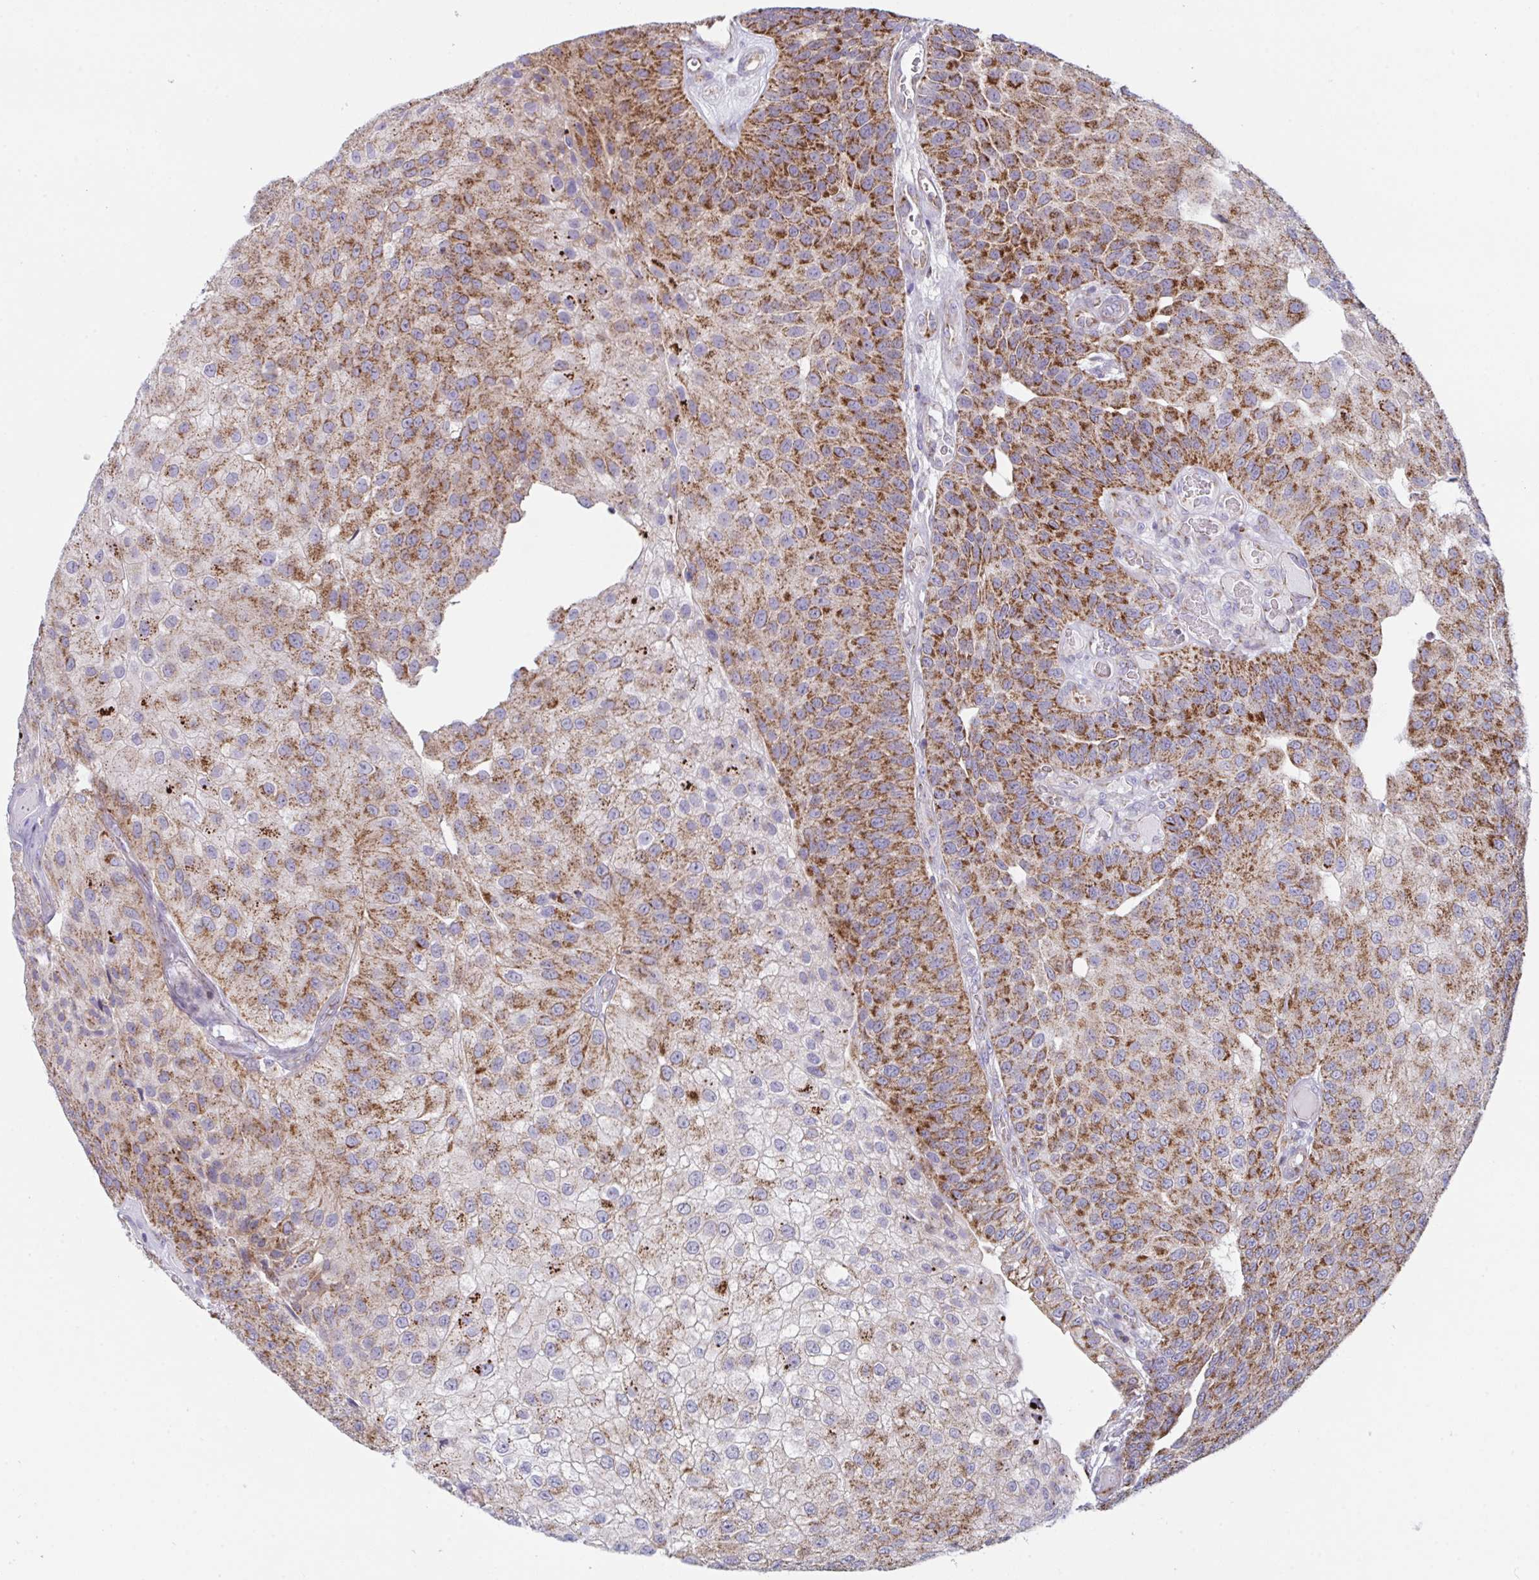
{"staining": {"intensity": "strong", "quantity": "25%-75%", "location": "cytoplasmic/membranous"}, "tissue": "urothelial cancer", "cell_type": "Tumor cells", "image_type": "cancer", "snomed": [{"axis": "morphology", "description": "Urothelial carcinoma, NOS"}, {"axis": "topography", "description": "Urinary bladder"}], "caption": "Immunohistochemistry staining of transitional cell carcinoma, which shows high levels of strong cytoplasmic/membranous positivity in about 25%-75% of tumor cells indicating strong cytoplasmic/membranous protein expression. The staining was performed using DAB (brown) for protein detection and nuclei were counterstained in hematoxylin (blue).", "gene": "MICOS10", "patient": {"sex": "male", "age": 87}}